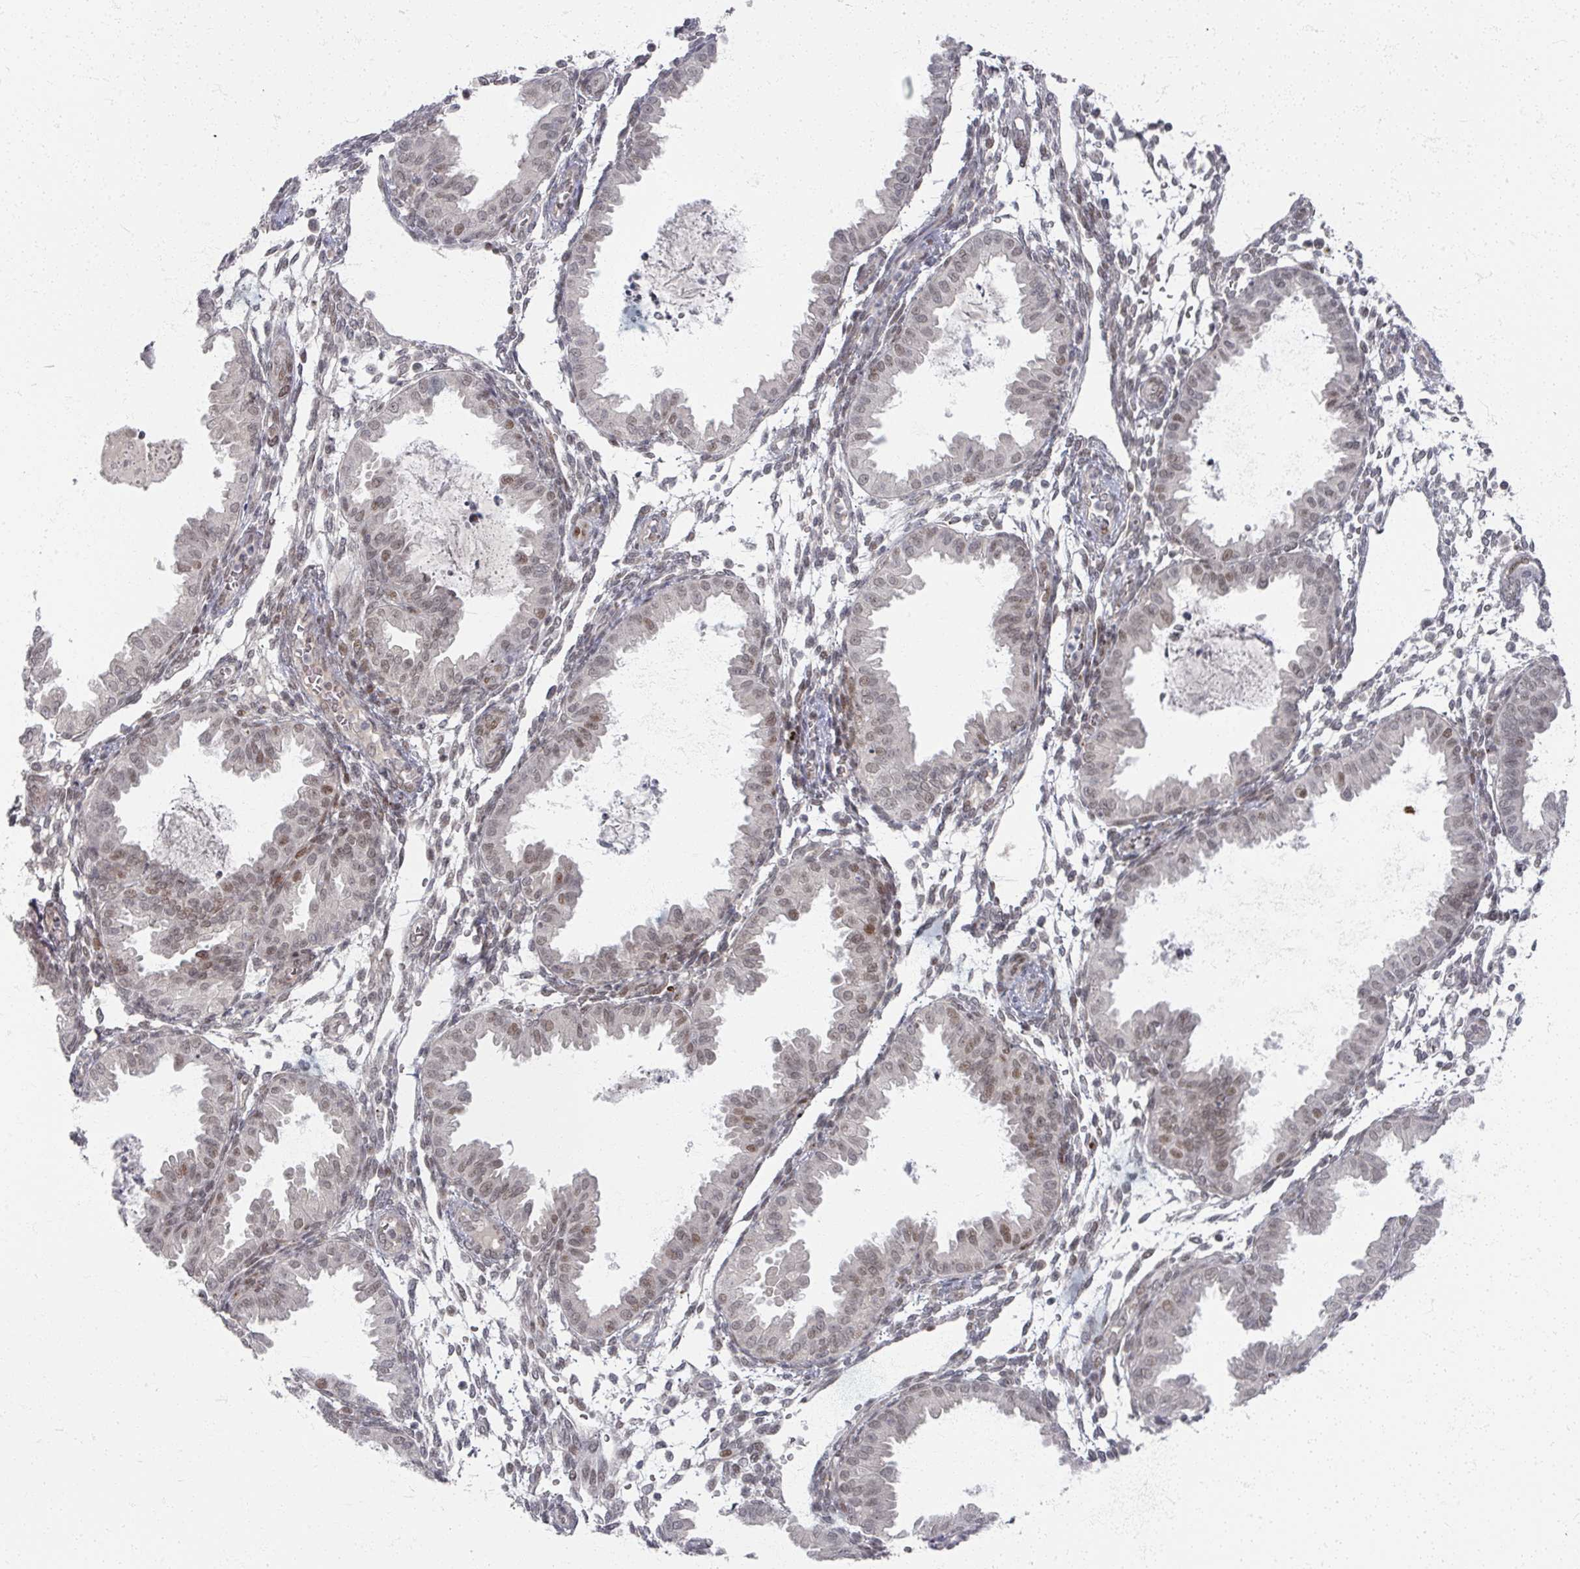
{"staining": {"intensity": "weak", "quantity": "25%-75%", "location": "nuclear"}, "tissue": "endometrium", "cell_type": "Cells in endometrial stroma", "image_type": "normal", "snomed": [{"axis": "morphology", "description": "Normal tissue, NOS"}, {"axis": "topography", "description": "Endometrium"}], "caption": "Endometrium stained for a protein (brown) demonstrates weak nuclear positive expression in approximately 25%-75% of cells in endometrial stroma.", "gene": "PSKH1", "patient": {"sex": "female", "age": 33}}